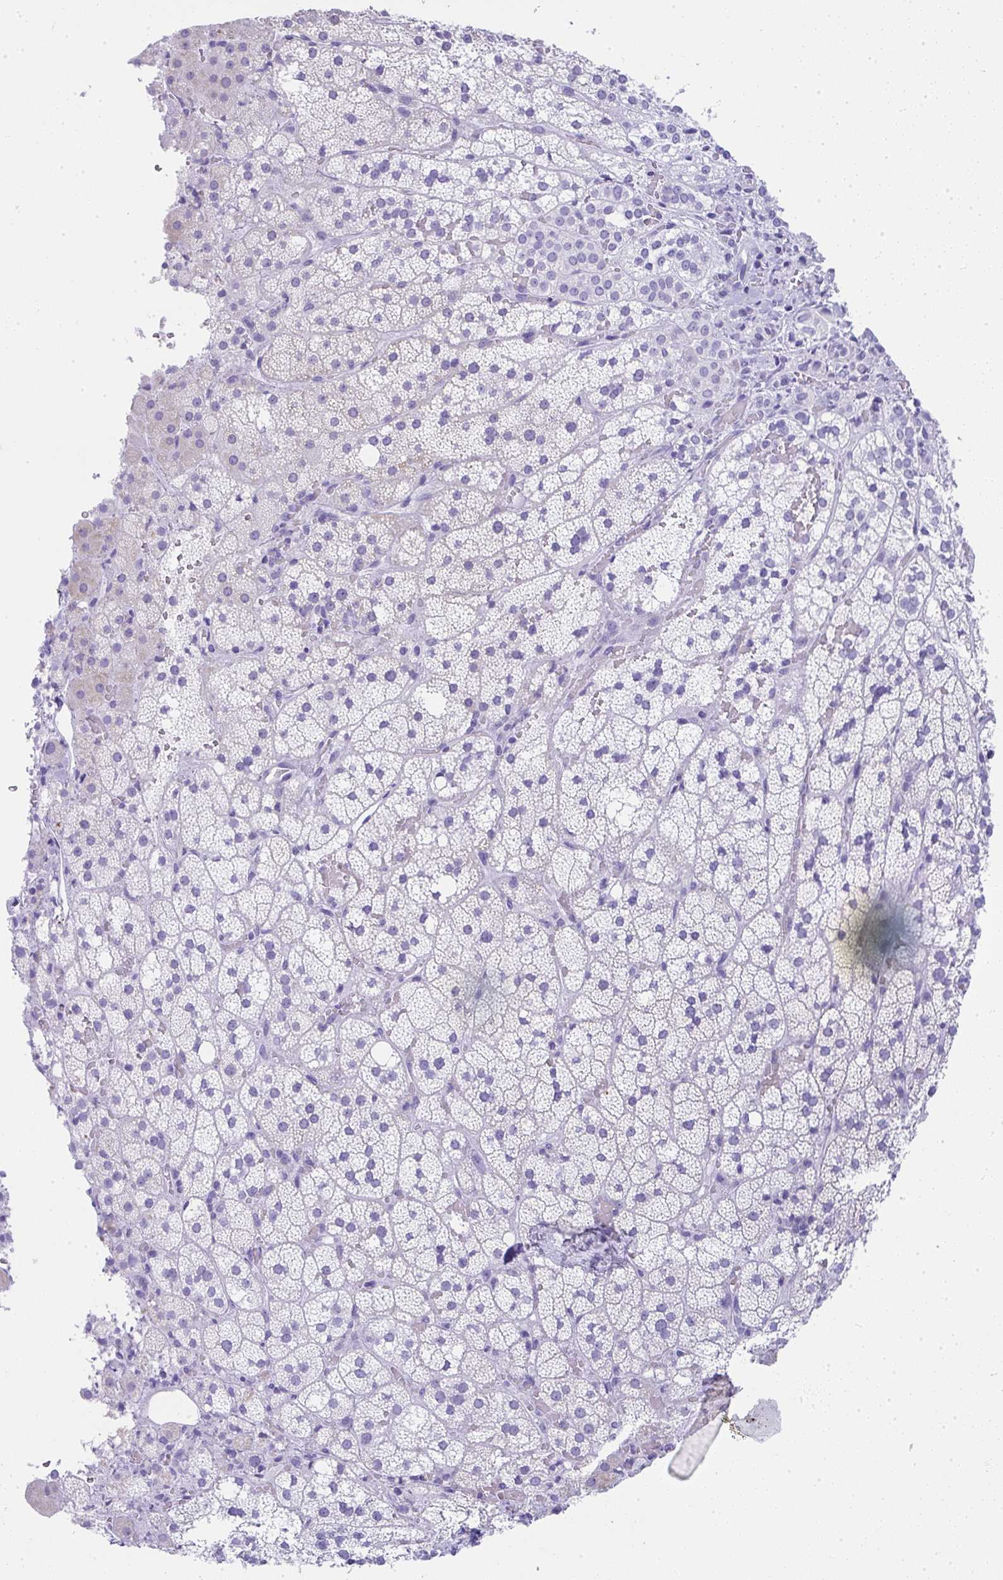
{"staining": {"intensity": "negative", "quantity": "none", "location": "none"}, "tissue": "adrenal gland", "cell_type": "Glandular cells", "image_type": "normal", "snomed": [{"axis": "morphology", "description": "Normal tissue, NOS"}, {"axis": "topography", "description": "Adrenal gland"}], "caption": "A high-resolution histopathology image shows IHC staining of benign adrenal gland, which demonstrates no significant positivity in glandular cells.", "gene": "CDADC1", "patient": {"sex": "male", "age": 53}}